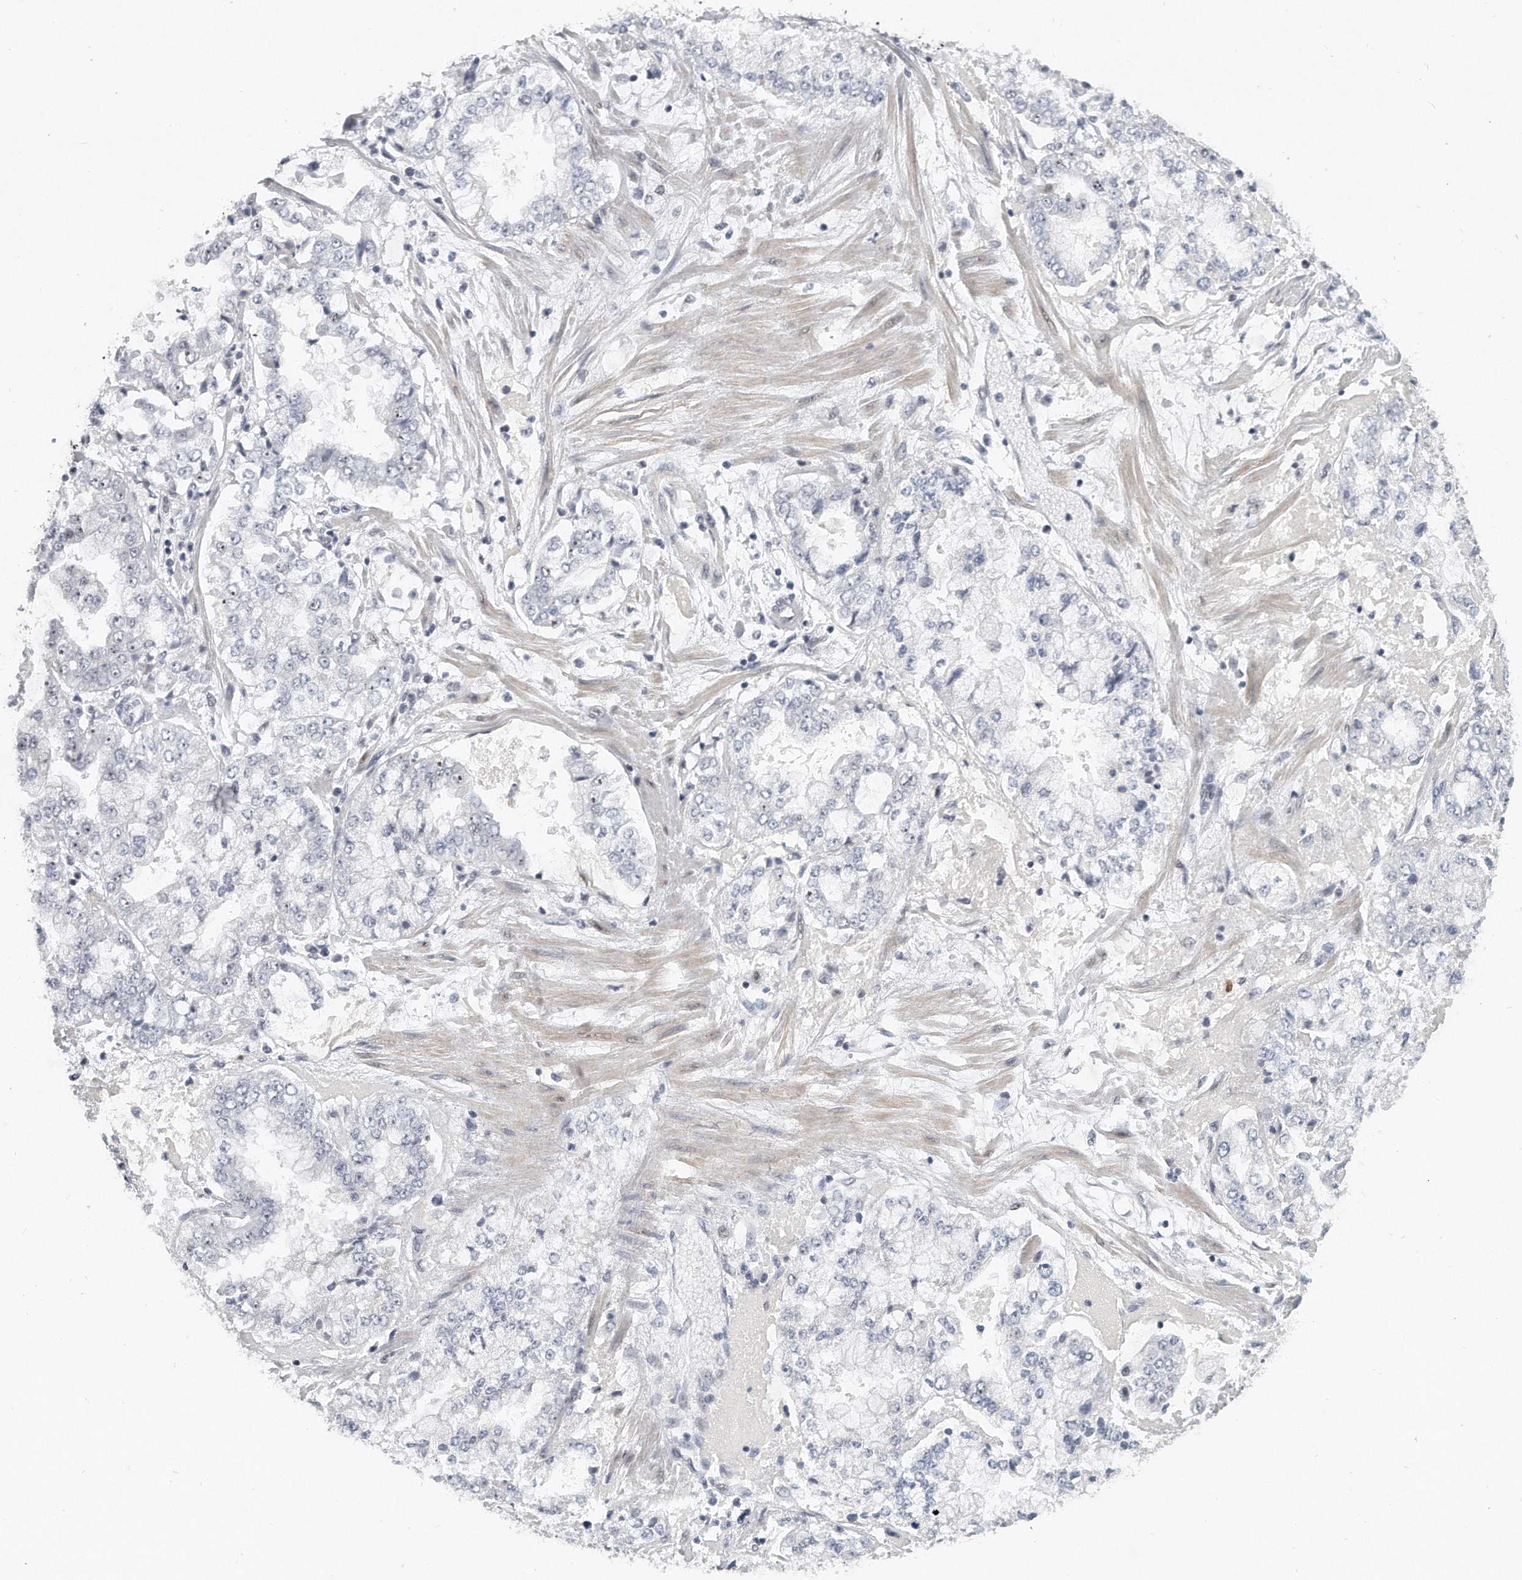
{"staining": {"intensity": "negative", "quantity": "none", "location": "none"}, "tissue": "stomach cancer", "cell_type": "Tumor cells", "image_type": "cancer", "snomed": [{"axis": "morphology", "description": "Adenocarcinoma, NOS"}, {"axis": "topography", "description": "Stomach"}], "caption": "The photomicrograph reveals no staining of tumor cells in stomach cancer.", "gene": "TFCP2L1", "patient": {"sex": "male", "age": 76}}